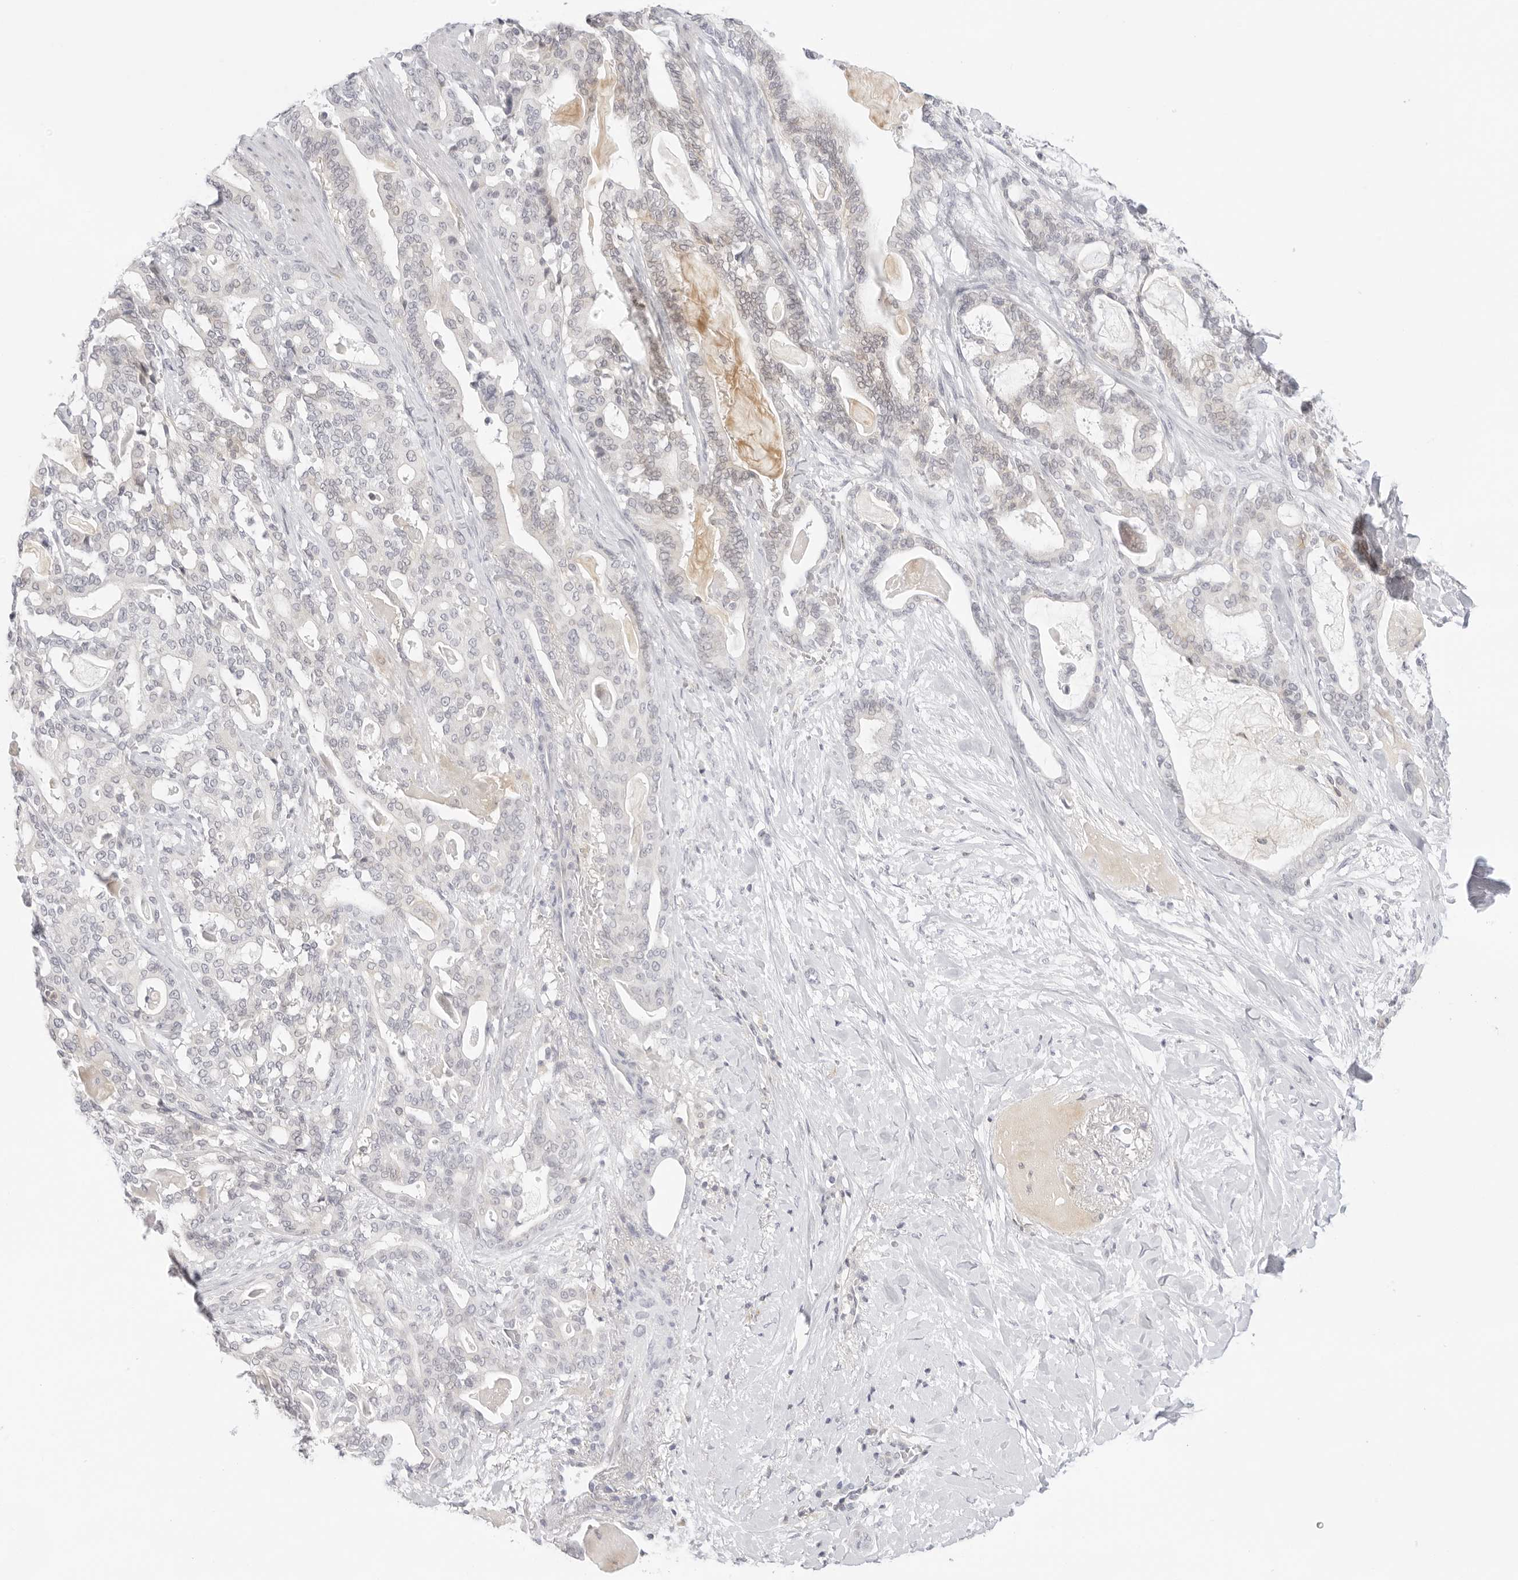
{"staining": {"intensity": "negative", "quantity": "none", "location": "none"}, "tissue": "pancreatic cancer", "cell_type": "Tumor cells", "image_type": "cancer", "snomed": [{"axis": "morphology", "description": "Adenocarcinoma, NOS"}, {"axis": "topography", "description": "Pancreas"}], "caption": "There is no significant expression in tumor cells of pancreatic adenocarcinoma. (DAB (3,3'-diaminobenzidine) IHC visualized using brightfield microscopy, high magnification).", "gene": "TNFRSF14", "patient": {"sex": "male", "age": 63}}